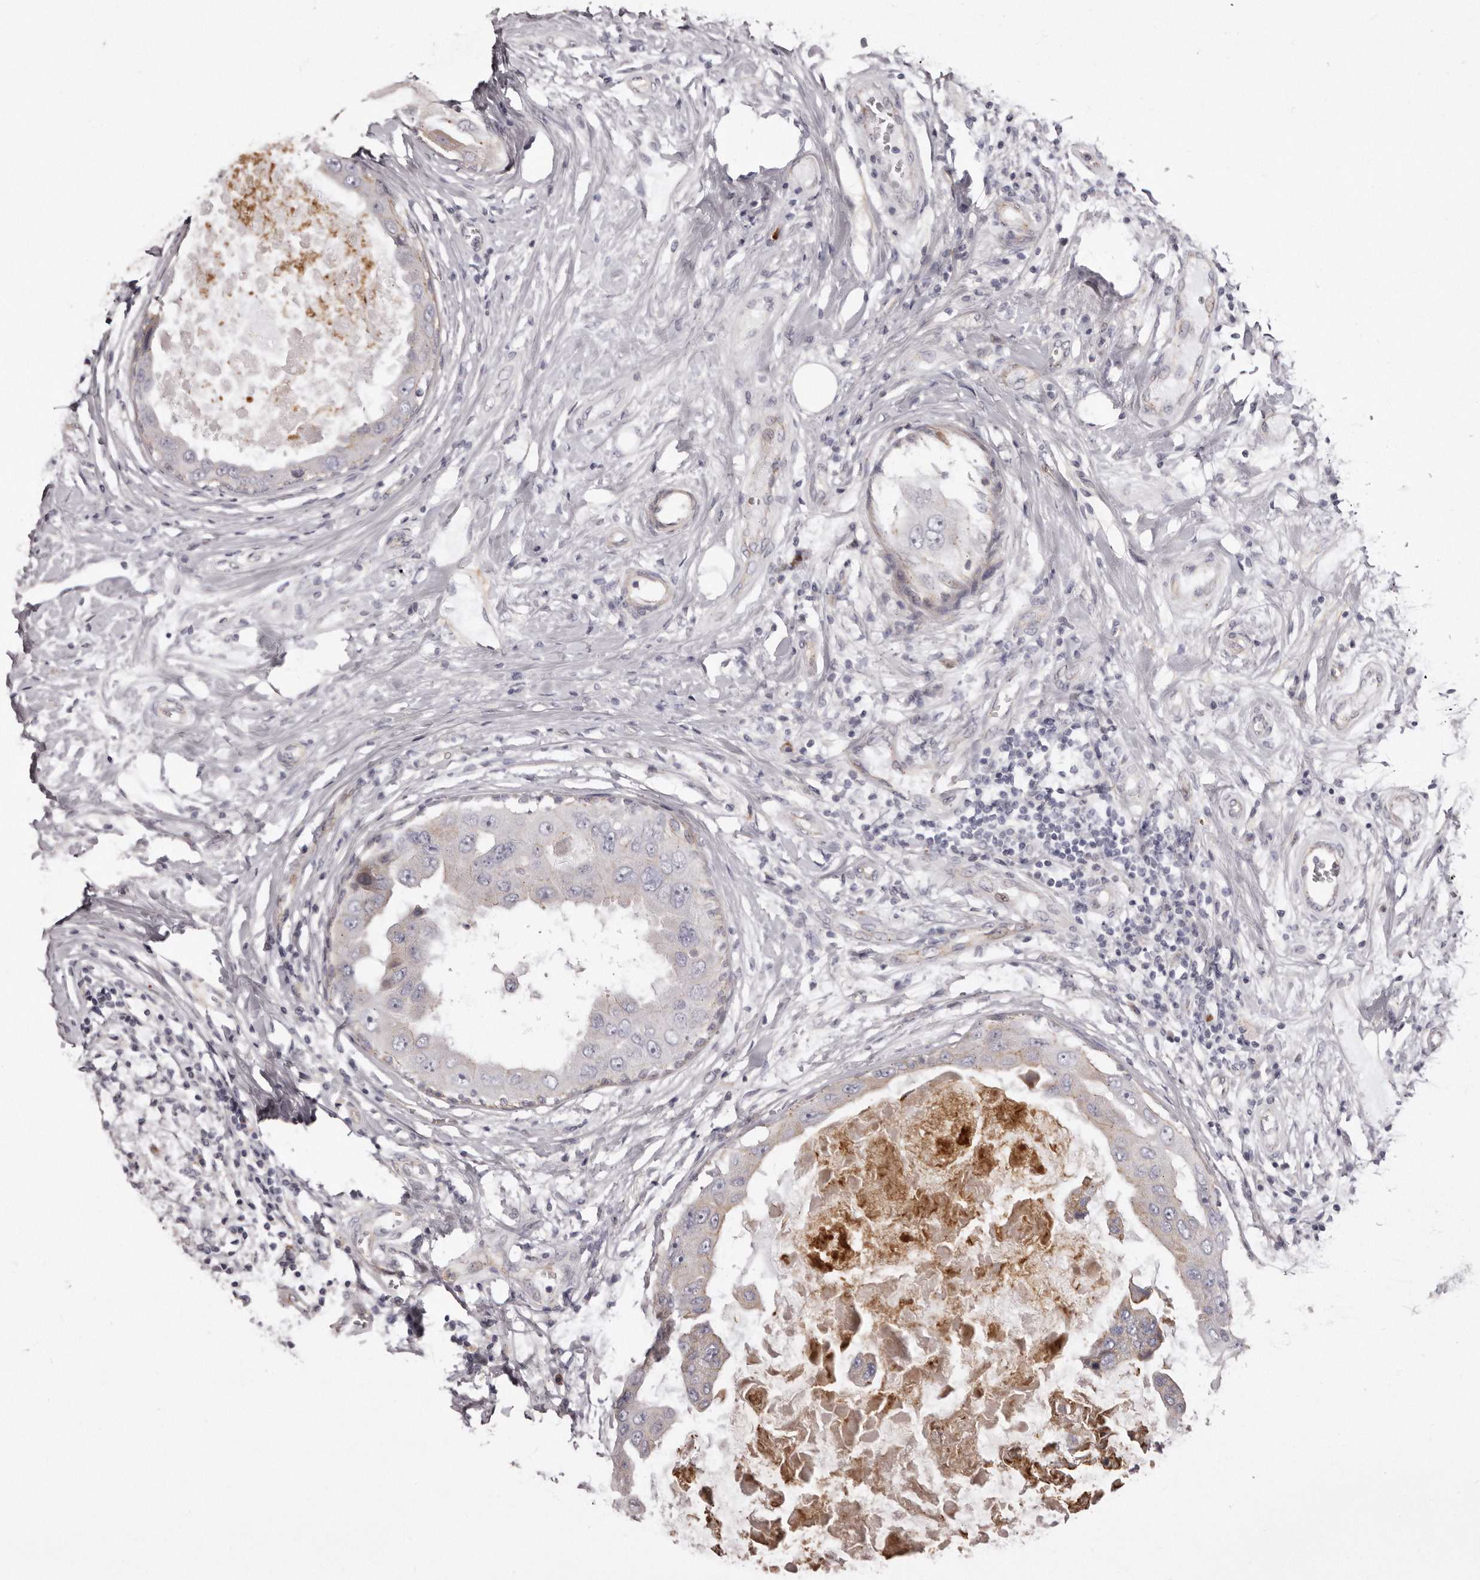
{"staining": {"intensity": "moderate", "quantity": "<25%", "location": "cytoplasmic/membranous"}, "tissue": "breast cancer", "cell_type": "Tumor cells", "image_type": "cancer", "snomed": [{"axis": "morphology", "description": "Duct carcinoma"}, {"axis": "topography", "description": "Breast"}], "caption": "Immunohistochemistry staining of infiltrating ductal carcinoma (breast), which displays low levels of moderate cytoplasmic/membranous staining in approximately <25% of tumor cells indicating moderate cytoplasmic/membranous protein expression. The staining was performed using DAB (brown) for protein detection and nuclei were counterstained in hematoxylin (blue).", "gene": "PEG10", "patient": {"sex": "female", "age": 27}}